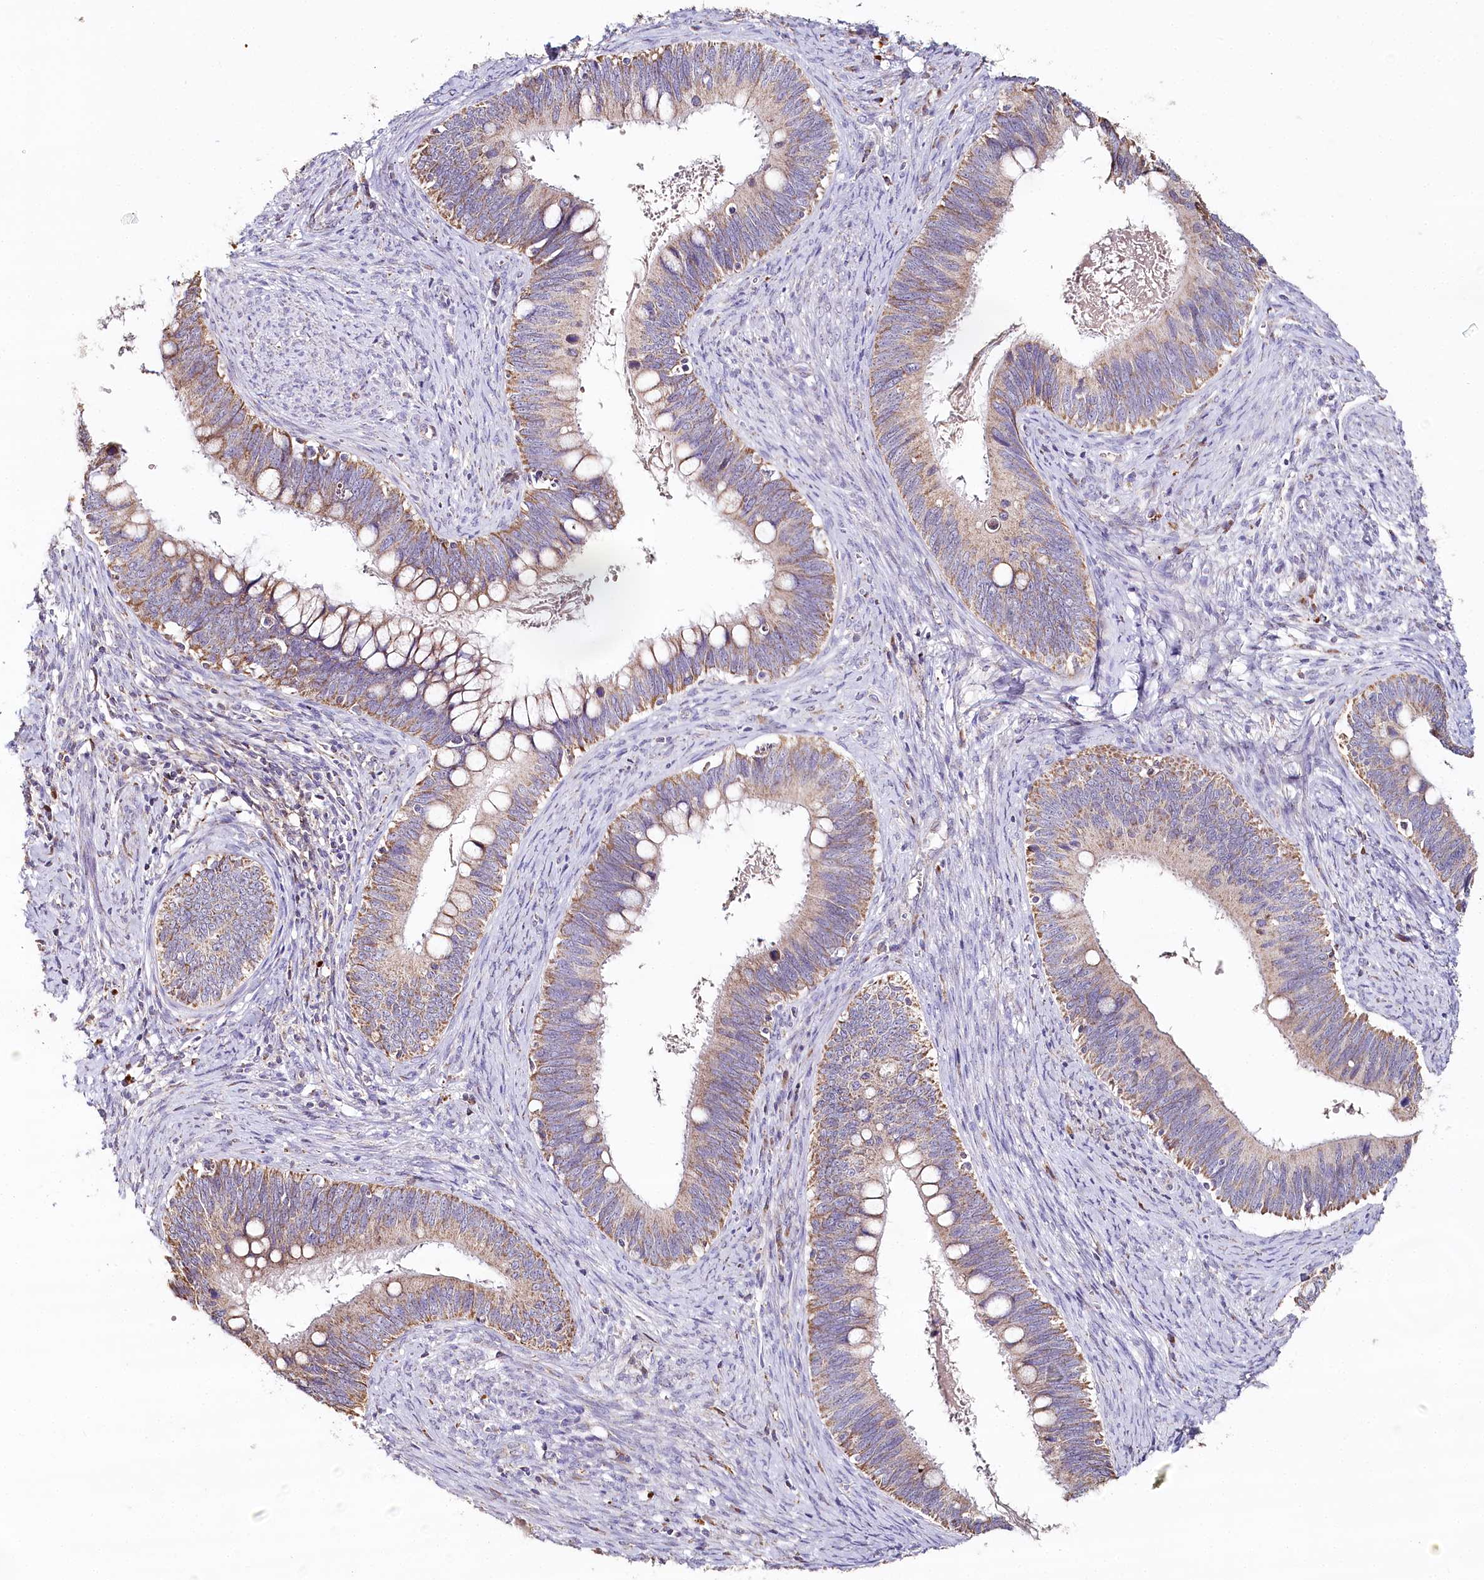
{"staining": {"intensity": "moderate", "quantity": "25%-75%", "location": "cytoplasmic/membranous"}, "tissue": "cervical cancer", "cell_type": "Tumor cells", "image_type": "cancer", "snomed": [{"axis": "morphology", "description": "Adenocarcinoma, NOS"}, {"axis": "topography", "description": "Cervix"}], "caption": "This histopathology image shows immunohistochemistry staining of adenocarcinoma (cervical), with medium moderate cytoplasmic/membranous staining in about 25%-75% of tumor cells.", "gene": "MMP25", "patient": {"sex": "female", "age": 42}}